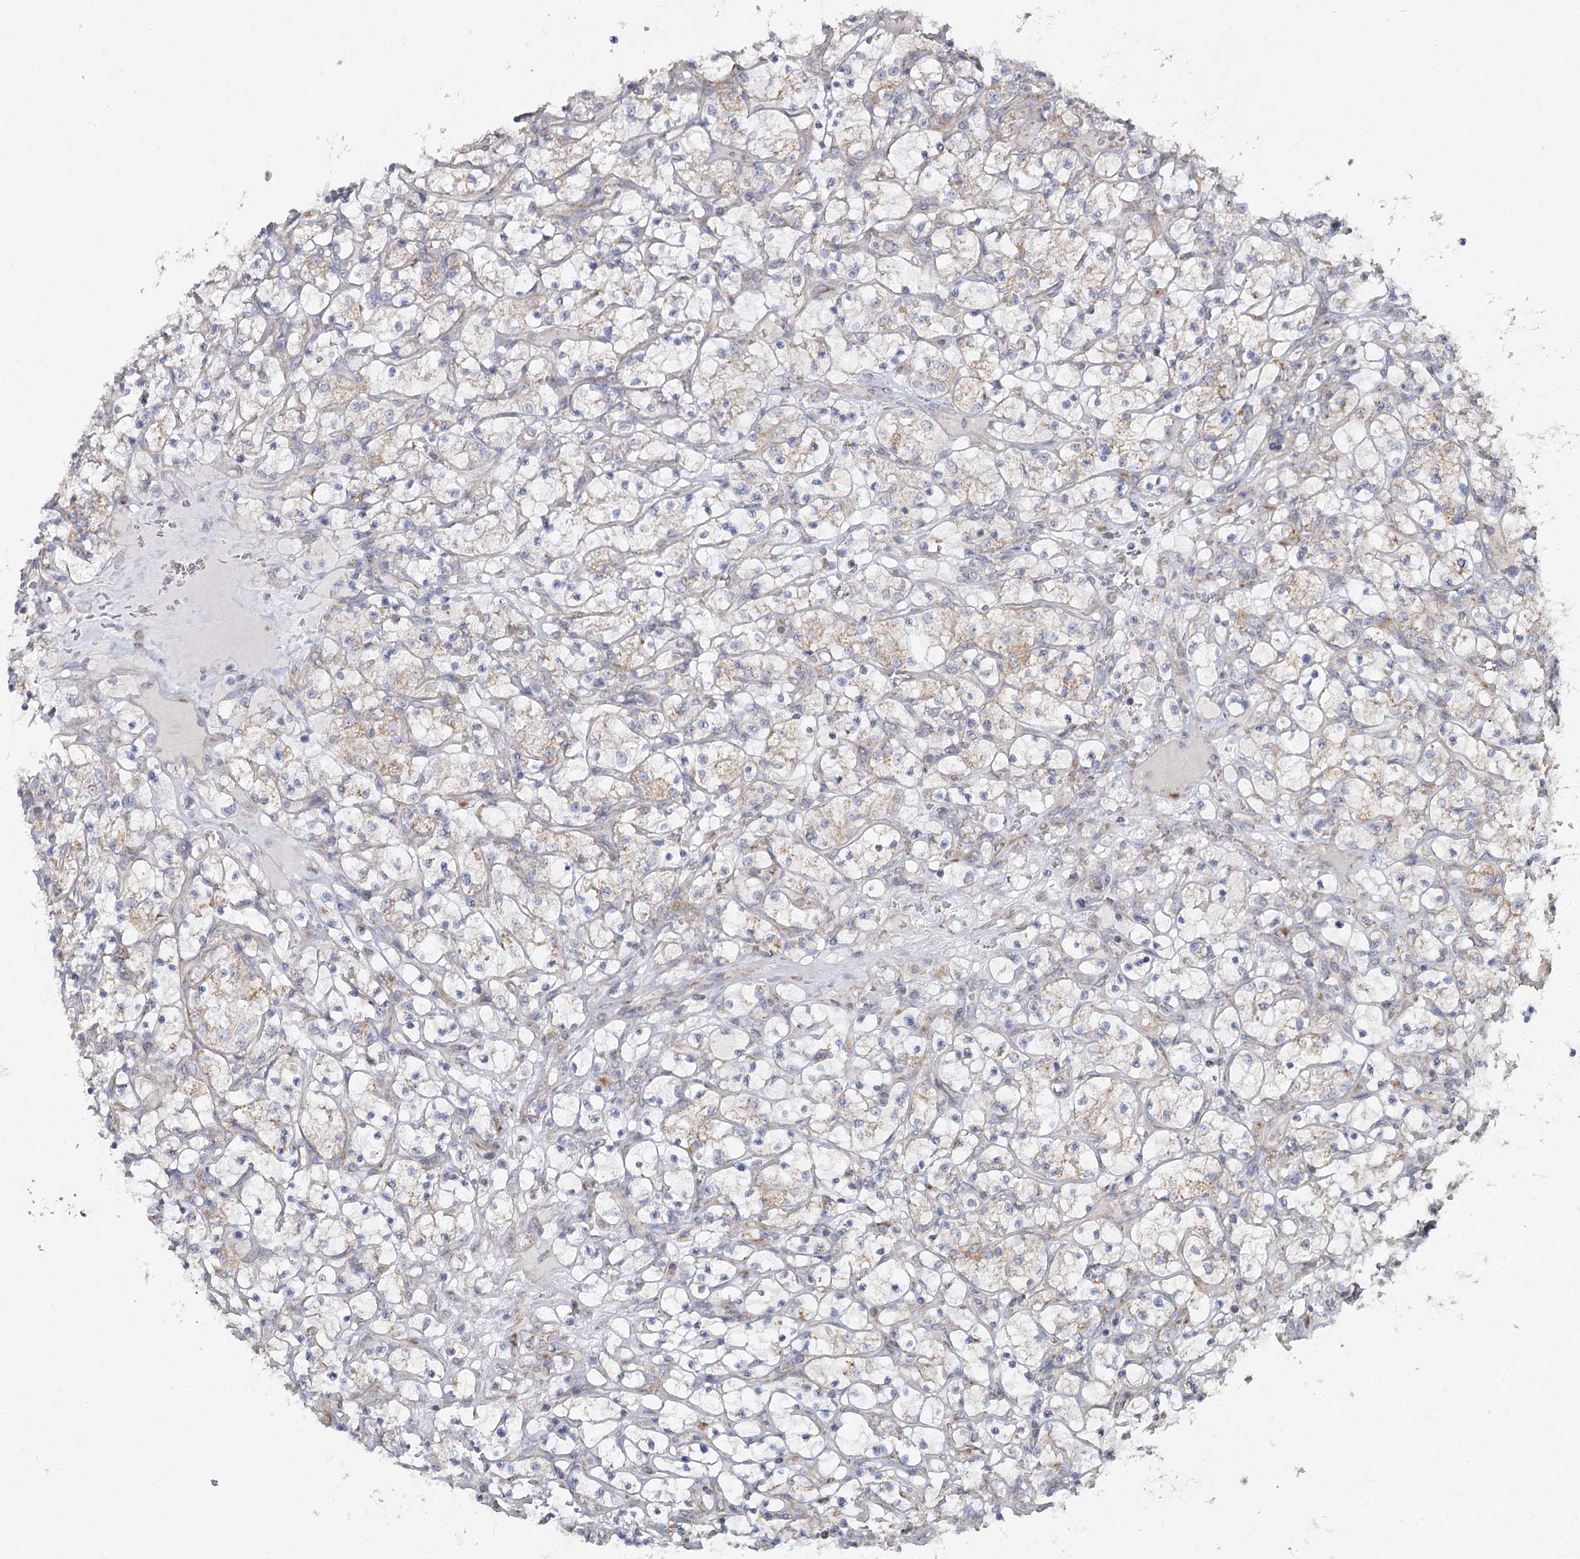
{"staining": {"intensity": "weak", "quantity": "25%-75%", "location": "cytoplasmic/membranous"}, "tissue": "renal cancer", "cell_type": "Tumor cells", "image_type": "cancer", "snomed": [{"axis": "morphology", "description": "Adenocarcinoma, NOS"}, {"axis": "topography", "description": "Kidney"}], "caption": "IHC image of renal cancer (adenocarcinoma) stained for a protein (brown), which displays low levels of weak cytoplasmic/membranous positivity in approximately 25%-75% of tumor cells.", "gene": "ACOX2", "patient": {"sex": "female", "age": 69}}